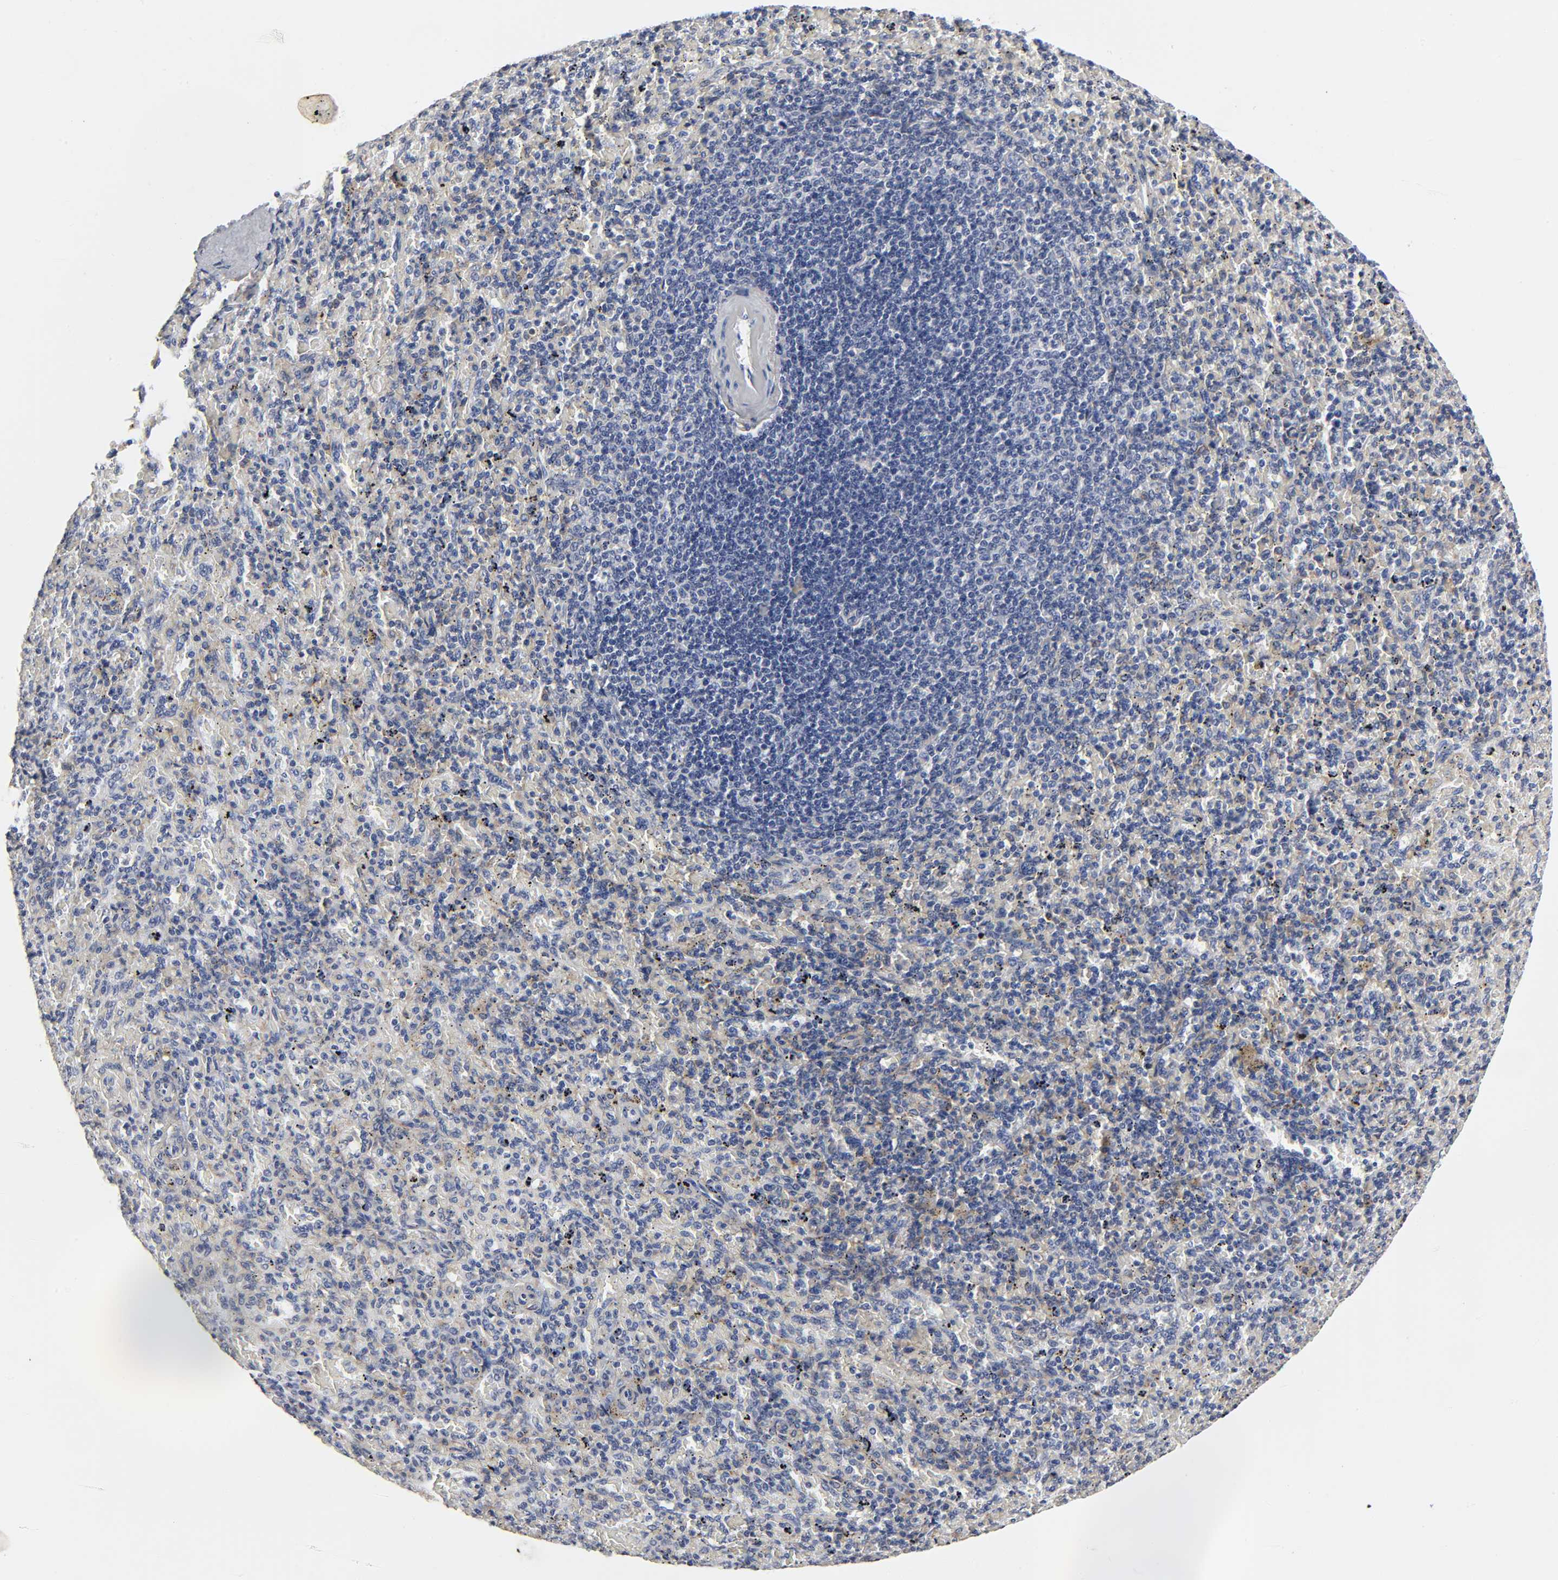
{"staining": {"intensity": "negative", "quantity": "none", "location": "none"}, "tissue": "spleen", "cell_type": "Cells in red pulp", "image_type": "normal", "snomed": [{"axis": "morphology", "description": "Normal tissue, NOS"}, {"axis": "topography", "description": "Spleen"}], "caption": "There is no significant positivity in cells in red pulp of spleen. (Stains: DAB (3,3'-diaminobenzidine) IHC with hematoxylin counter stain, Microscopy: brightfield microscopy at high magnification).", "gene": "LRP1", "patient": {"sex": "male", "age": 36}}